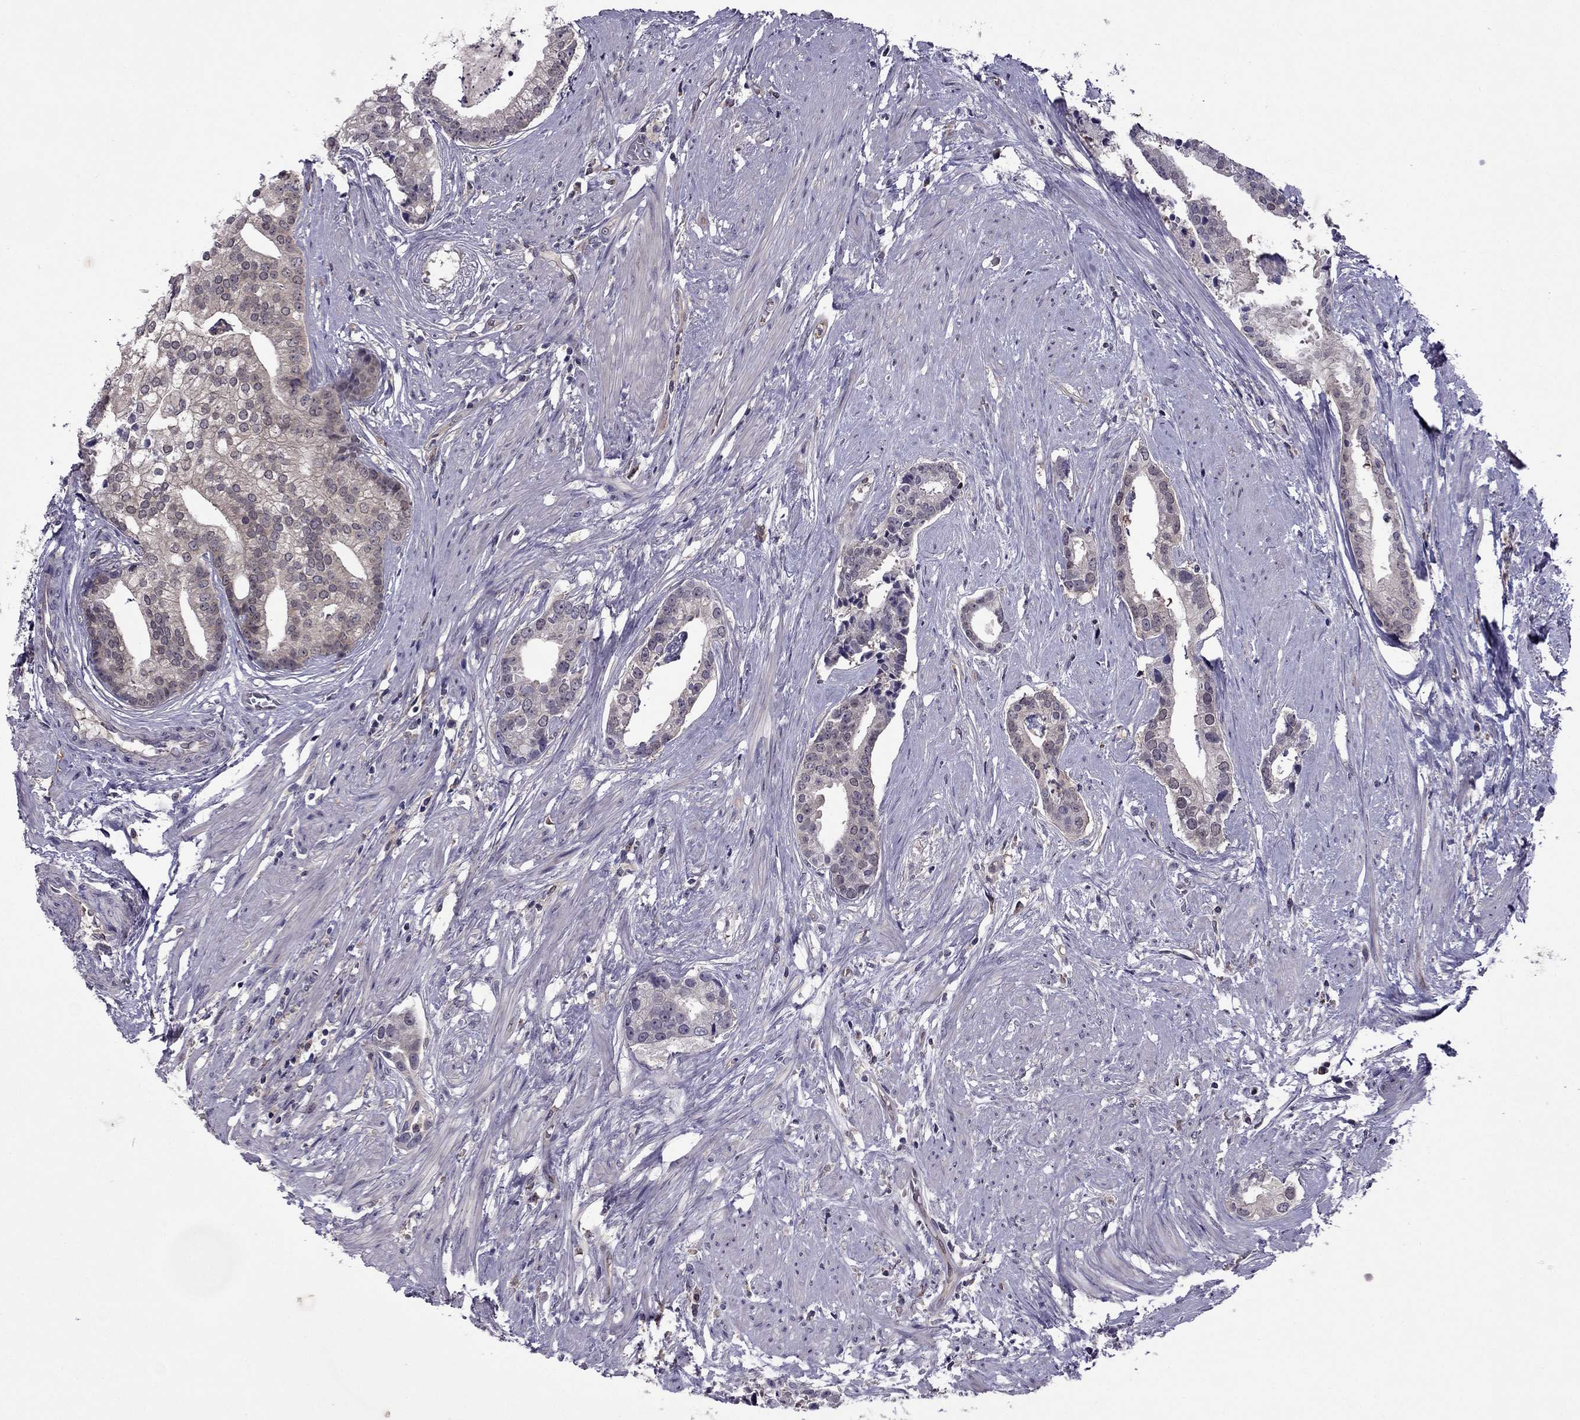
{"staining": {"intensity": "weak", "quantity": "<25%", "location": "cytoplasmic/membranous"}, "tissue": "prostate cancer", "cell_type": "Tumor cells", "image_type": "cancer", "snomed": [{"axis": "morphology", "description": "Adenocarcinoma, NOS"}, {"axis": "topography", "description": "Prostate and seminal vesicle, NOS"}, {"axis": "topography", "description": "Prostate"}], "caption": "There is no significant expression in tumor cells of prostate adenocarcinoma.", "gene": "CDK5", "patient": {"sex": "male", "age": 44}}